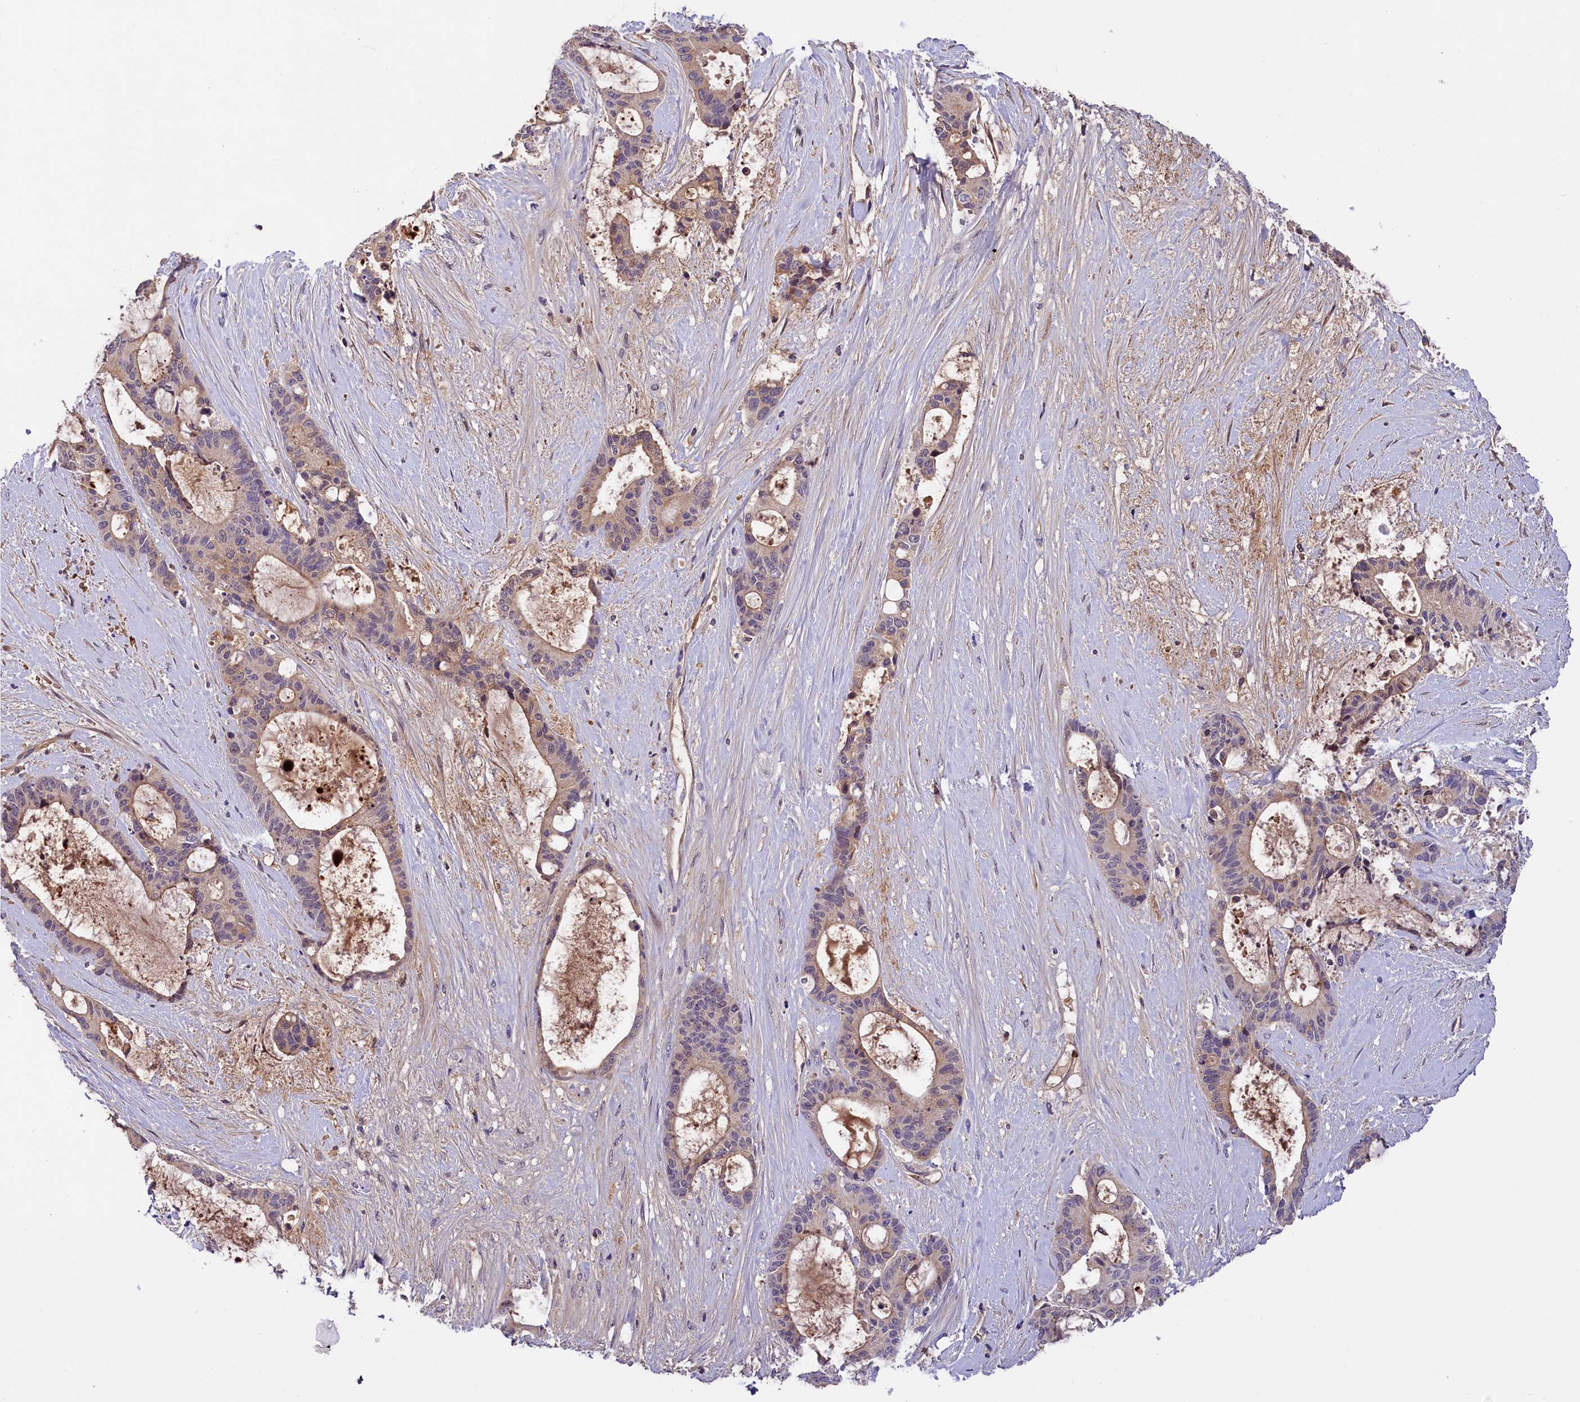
{"staining": {"intensity": "weak", "quantity": "<25%", "location": "cytoplasmic/membranous"}, "tissue": "liver cancer", "cell_type": "Tumor cells", "image_type": "cancer", "snomed": [{"axis": "morphology", "description": "Normal tissue, NOS"}, {"axis": "morphology", "description": "Cholangiocarcinoma"}, {"axis": "topography", "description": "Liver"}, {"axis": "topography", "description": "Peripheral nerve tissue"}], "caption": "A photomicrograph of human liver cancer (cholangiocarcinoma) is negative for staining in tumor cells.", "gene": "PHAF1", "patient": {"sex": "female", "age": 73}}